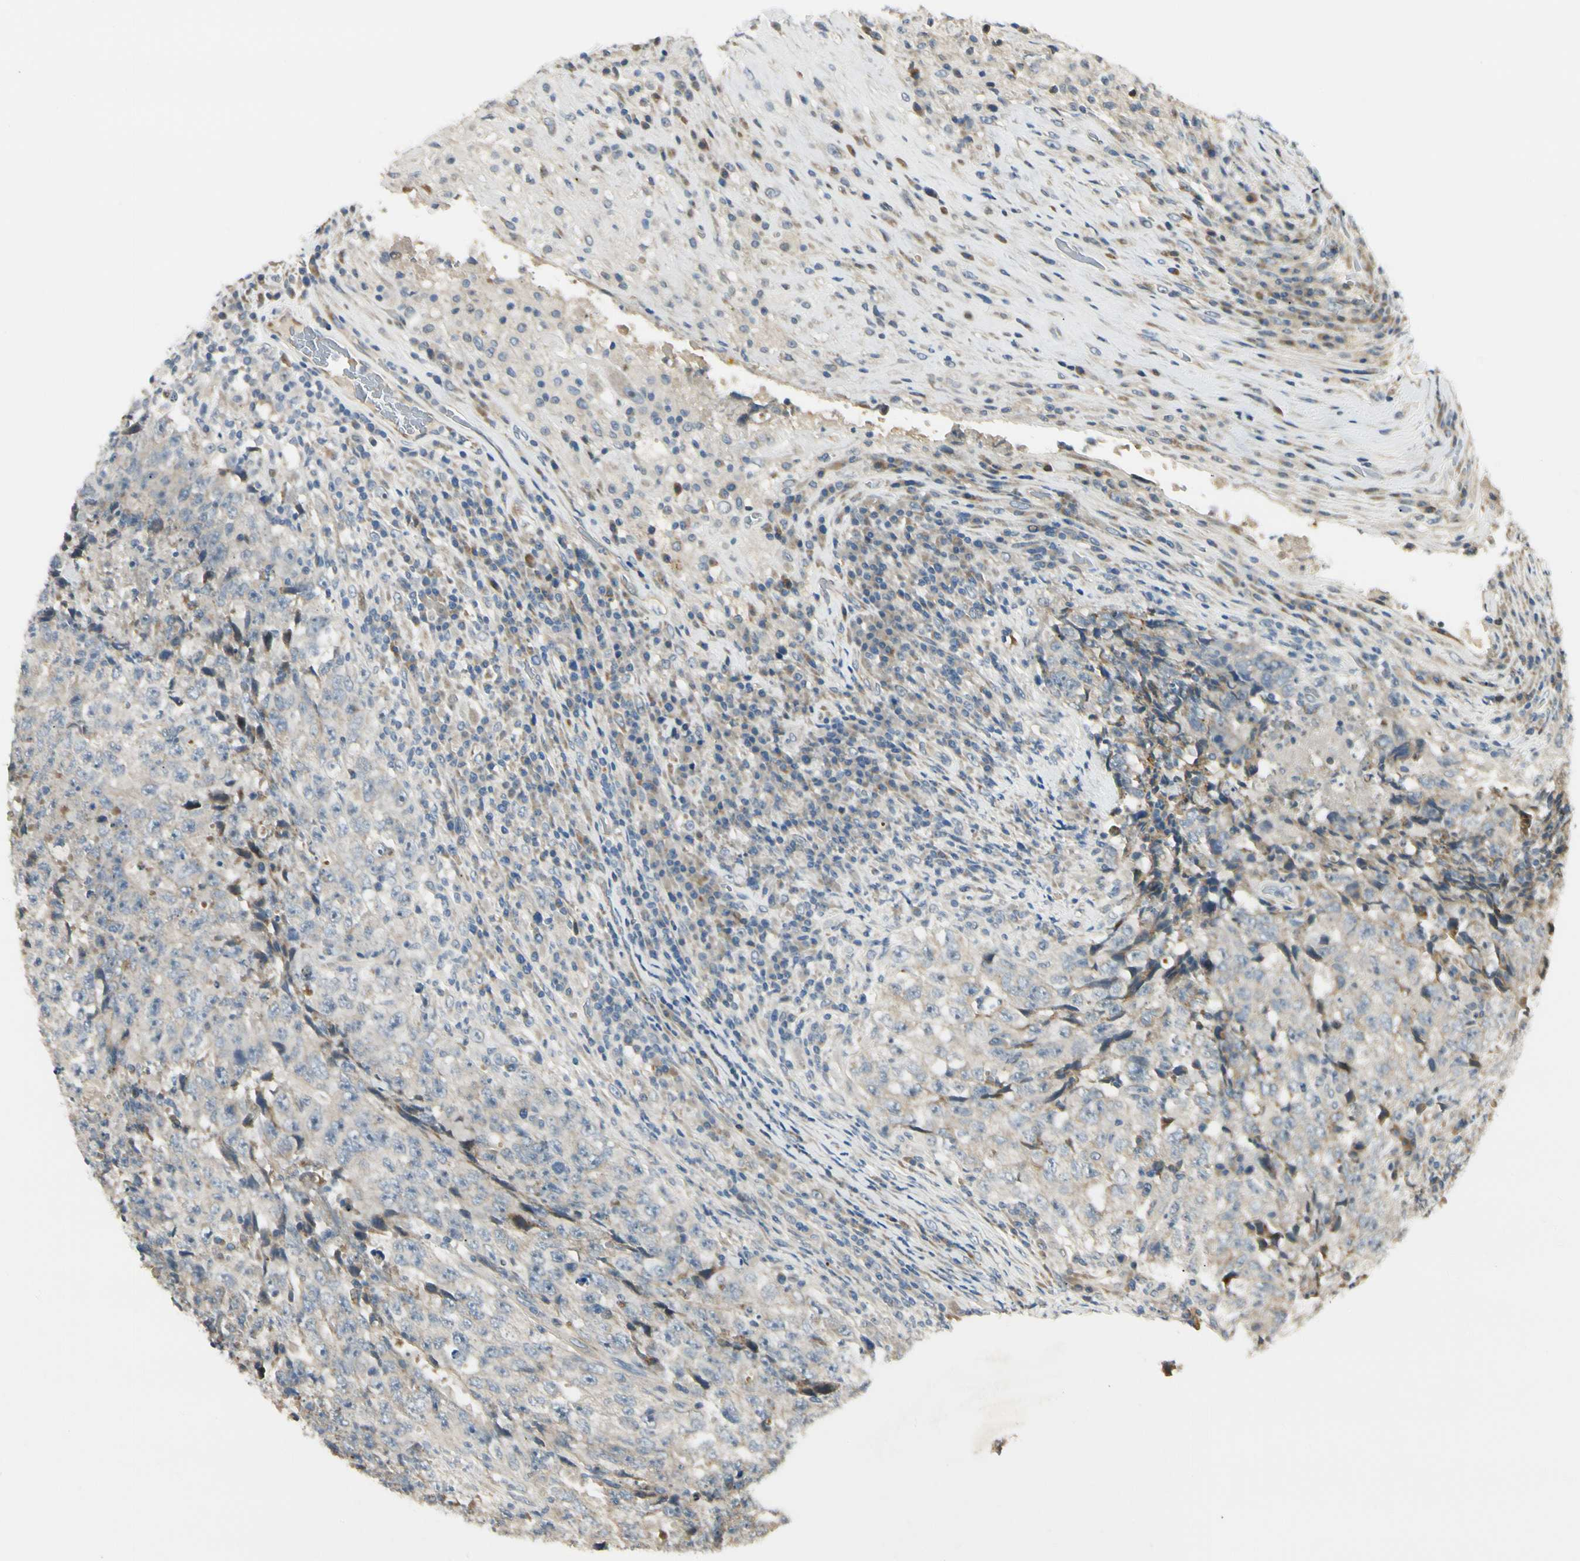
{"staining": {"intensity": "weak", "quantity": ">75%", "location": "cytoplasmic/membranous"}, "tissue": "testis cancer", "cell_type": "Tumor cells", "image_type": "cancer", "snomed": [{"axis": "morphology", "description": "Necrosis, NOS"}, {"axis": "morphology", "description": "Carcinoma, Embryonal, NOS"}, {"axis": "topography", "description": "Testis"}], "caption": "Immunohistochemical staining of testis cancer demonstrates weak cytoplasmic/membranous protein expression in approximately >75% of tumor cells.", "gene": "P4HA3", "patient": {"sex": "male", "age": 19}}